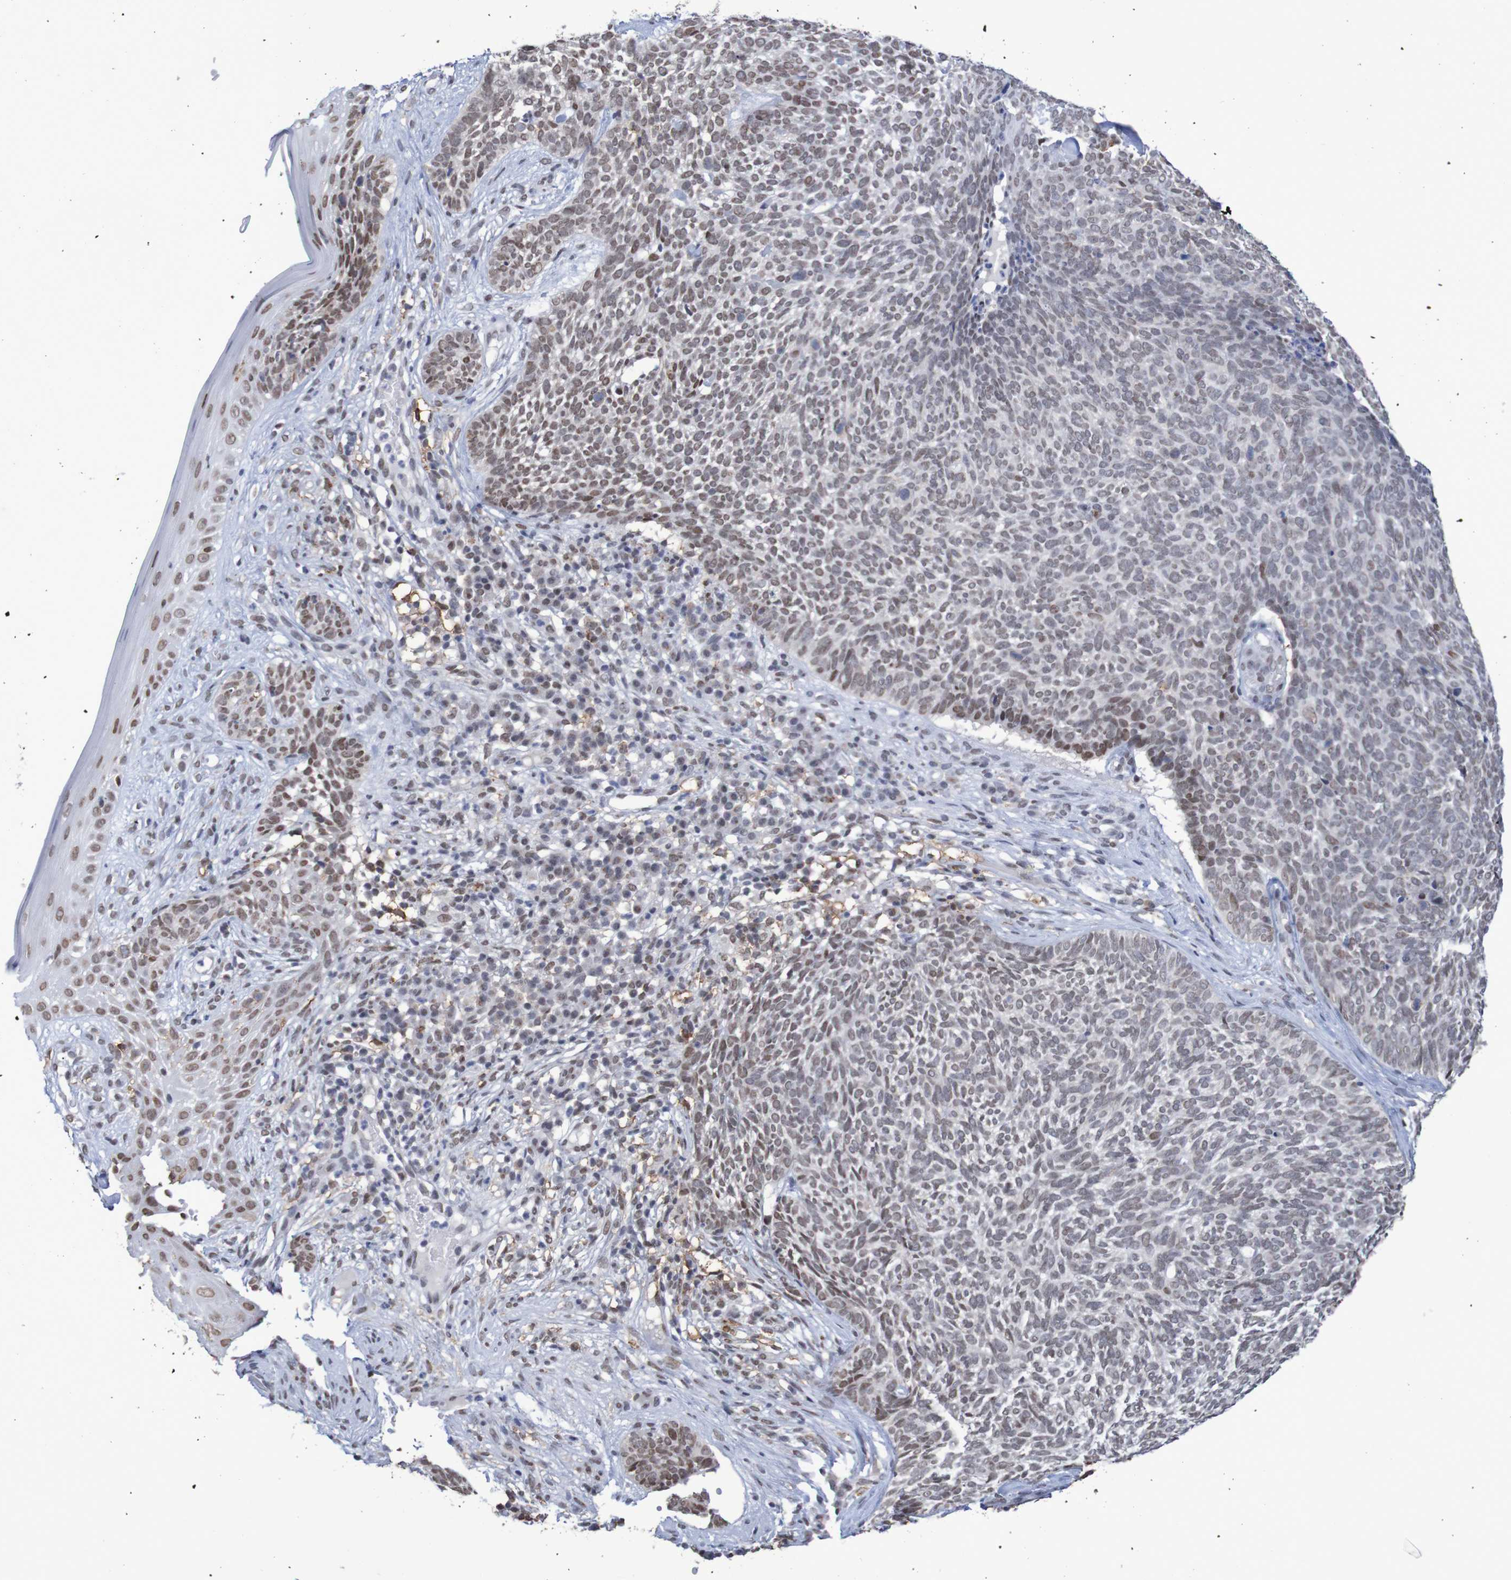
{"staining": {"intensity": "moderate", "quantity": "25%-75%", "location": "nuclear"}, "tissue": "skin cancer", "cell_type": "Tumor cells", "image_type": "cancer", "snomed": [{"axis": "morphology", "description": "Basal cell carcinoma"}, {"axis": "topography", "description": "Skin"}], "caption": "A photomicrograph showing moderate nuclear expression in approximately 25%-75% of tumor cells in skin basal cell carcinoma, as visualized by brown immunohistochemical staining.", "gene": "MRTFB", "patient": {"sex": "female", "age": 84}}